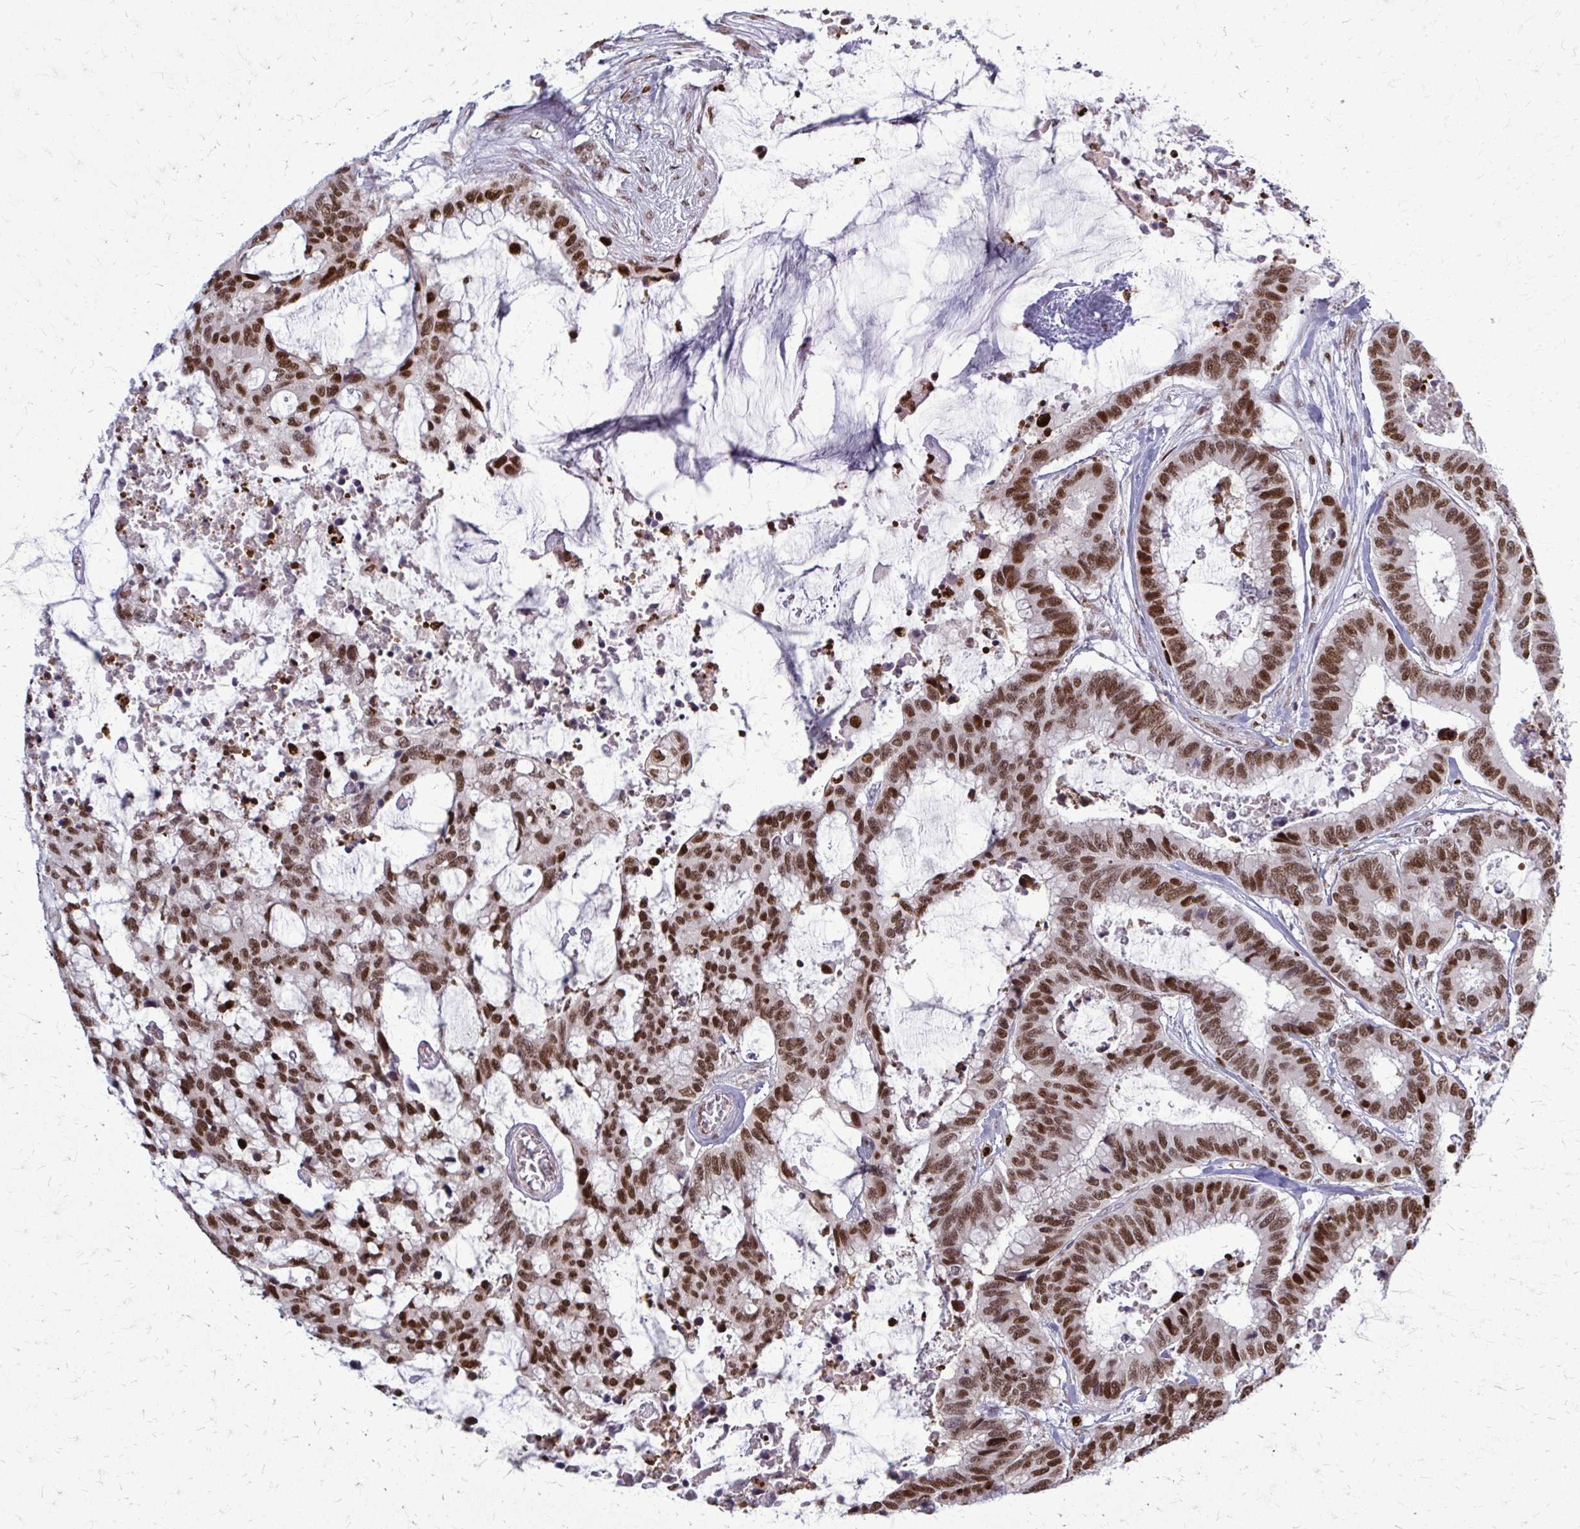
{"staining": {"intensity": "strong", "quantity": ">75%", "location": "nuclear"}, "tissue": "colorectal cancer", "cell_type": "Tumor cells", "image_type": "cancer", "snomed": [{"axis": "morphology", "description": "Adenocarcinoma, NOS"}, {"axis": "topography", "description": "Rectum"}], "caption": "This histopathology image reveals immunohistochemistry (IHC) staining of adenocarcinoma (colorectal), with high strong nuclear staining in approximately >75% of tumor cells.", "gene": "ZNF559", "patient": {"sex": "female", "age": 59}}